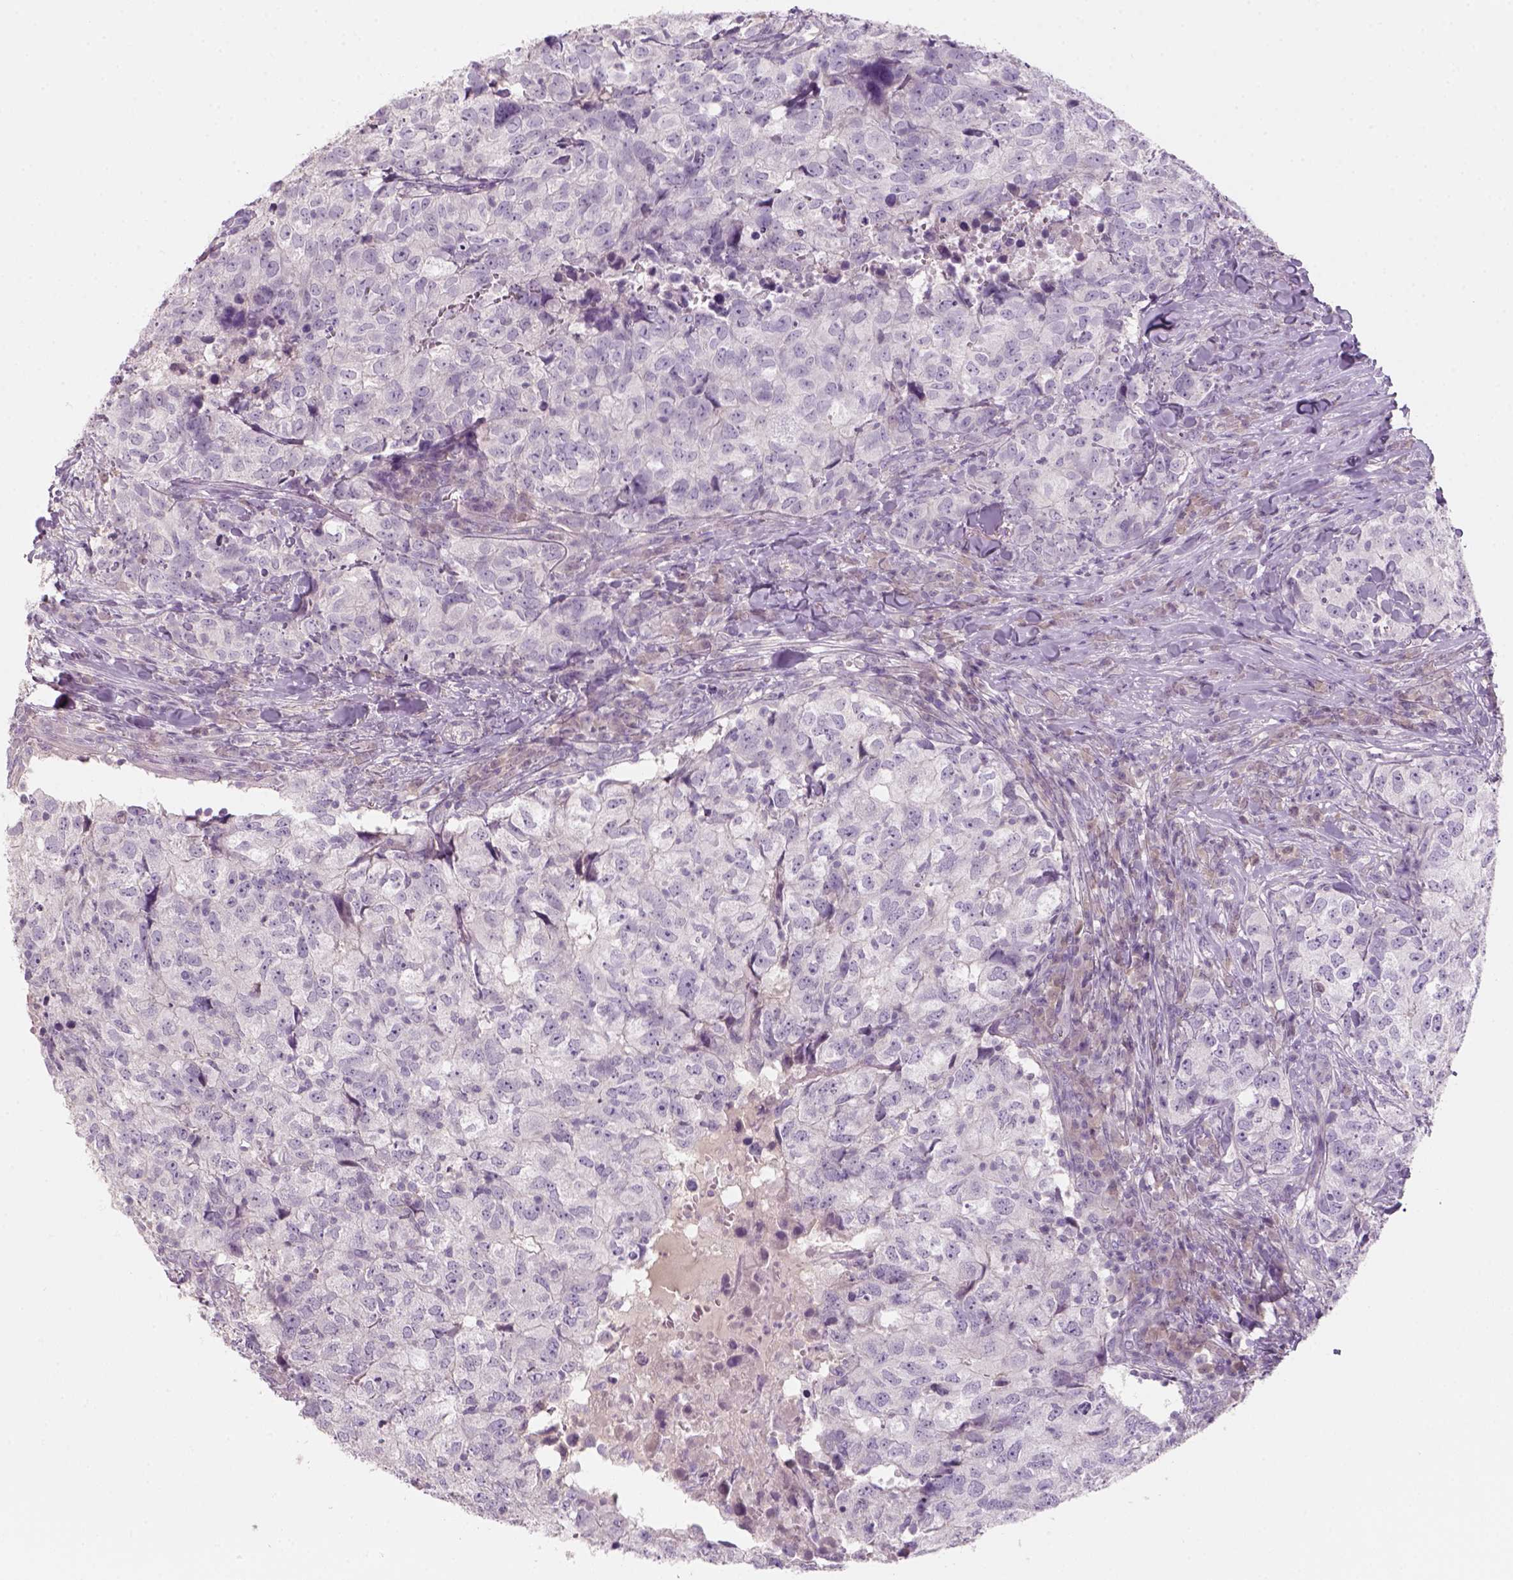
{"staining": {"intensity": "negative", "quantity": "none", "location": "none"}, "tissue": "breast cancer", "cell_type": "Tumor cells", "image_type": "cancer", "snomed": [{"axis": "morphology", "description": "Duct carcinoma"}, {"axis": "topography", "description": "Breast"}], "caption": "Tumor cells show no significant protein expression in breast infiltrating ductal carcinoma. (Stains: DAB immunohistochemistry (IHC) with hematoxylin counter stain, Microscopy: brightfield microscopy at high magnification).", "gene": "KRT25", "patient": {"sex": "female", "age": 30}}